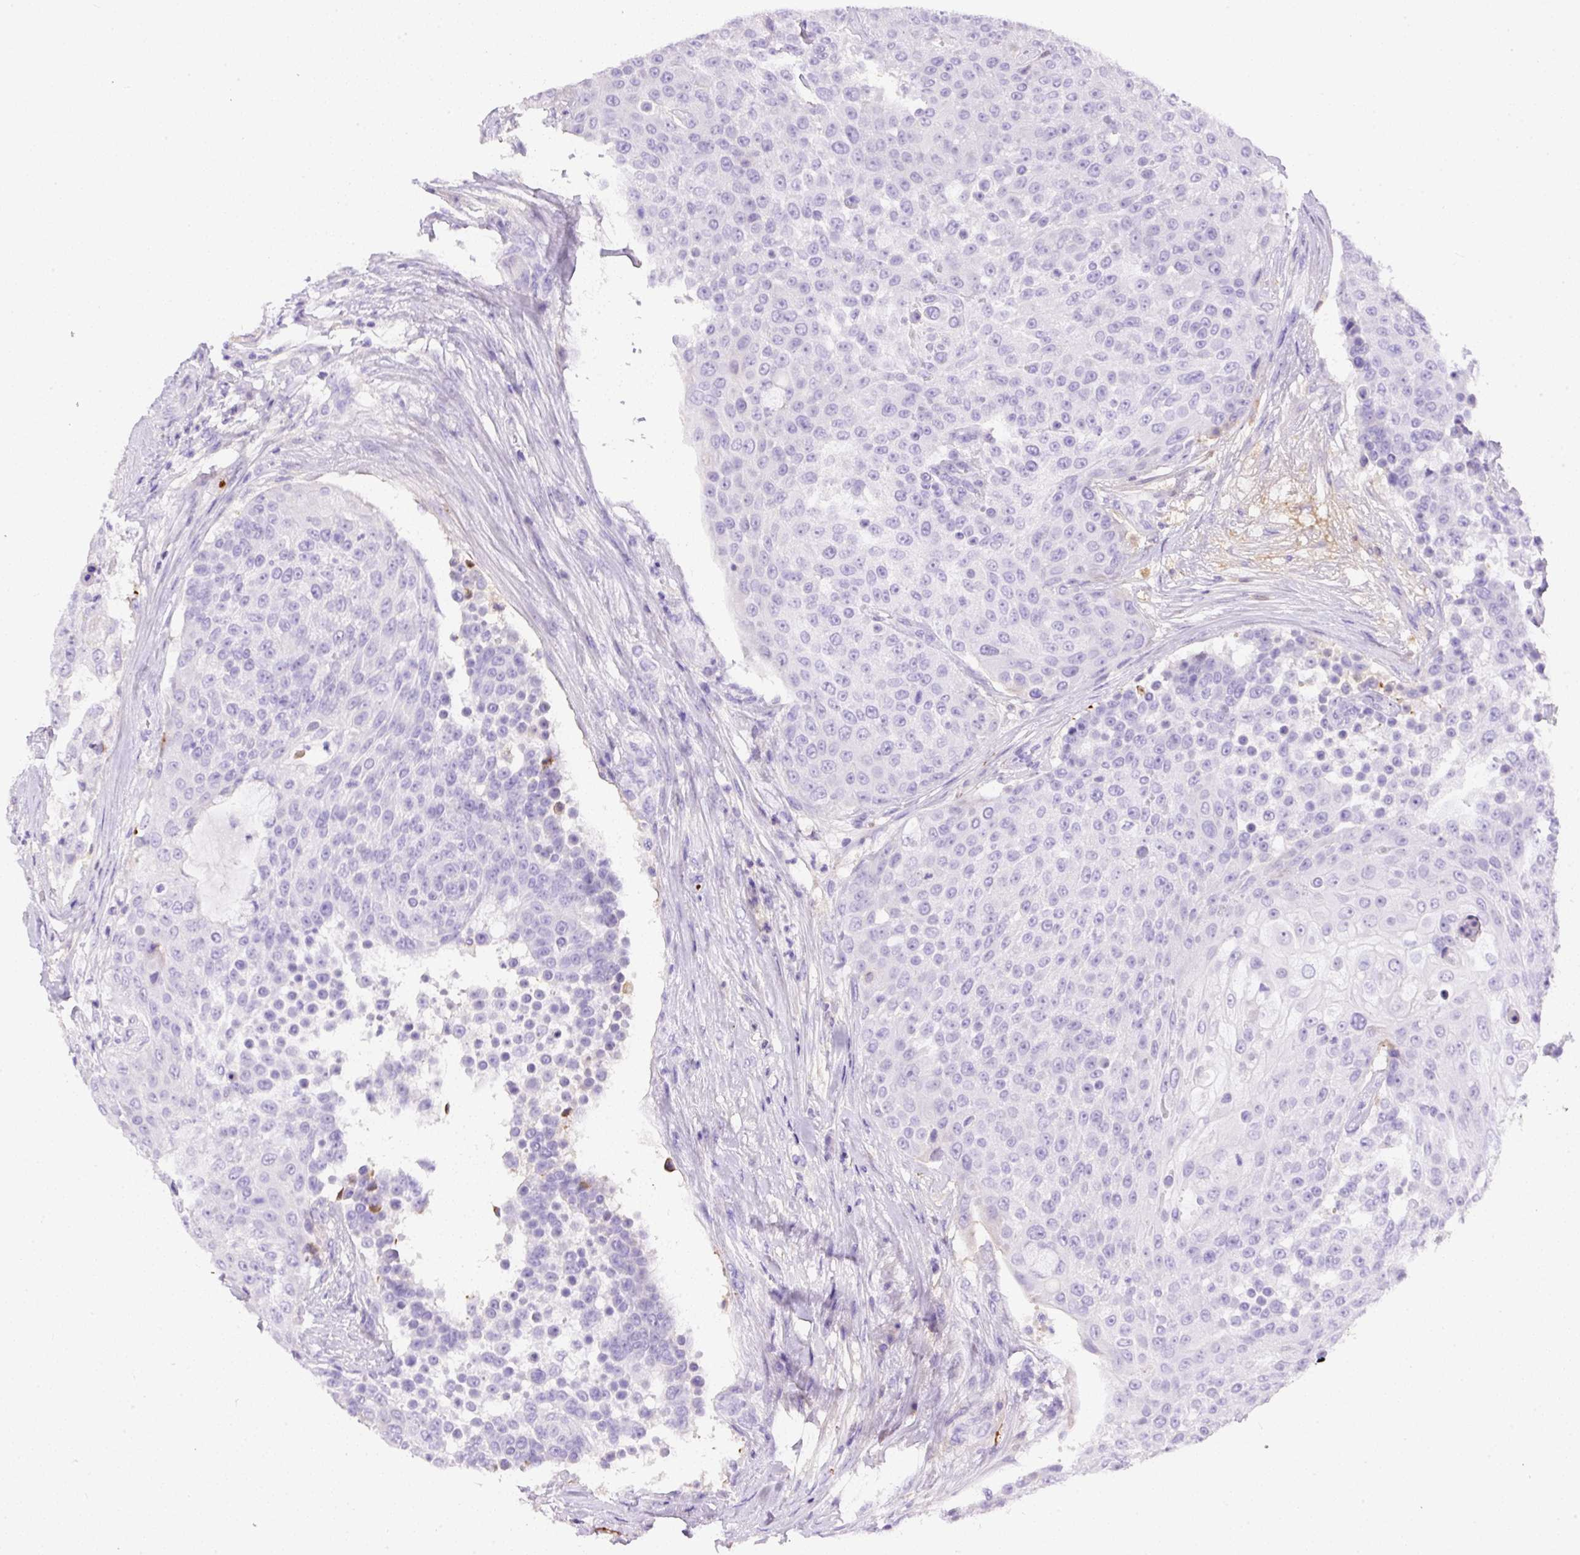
{"staining": {"intensity": "negative", "quantity": "none", "location": "none"}, "tissue": "urothelial cancer", "cell_type": "Tumor cells", "image_type": "cancer", "snomed": [{"axis": "morphology", "description": "Urothelial carcinoma, High grade"}, {"axis": "topography", "description": "Urinary bladder"}], "caption": "The photomicrograph shows no significant staining in tumor cells of urothelial cancer. The staining is performed using DAB (3,3'-diaminobenzidine) brown chromogen with nuclei counter-stained in using hematoxylin.", "gene": "APCS", "patient": {"sex": "female", "age": 63}}